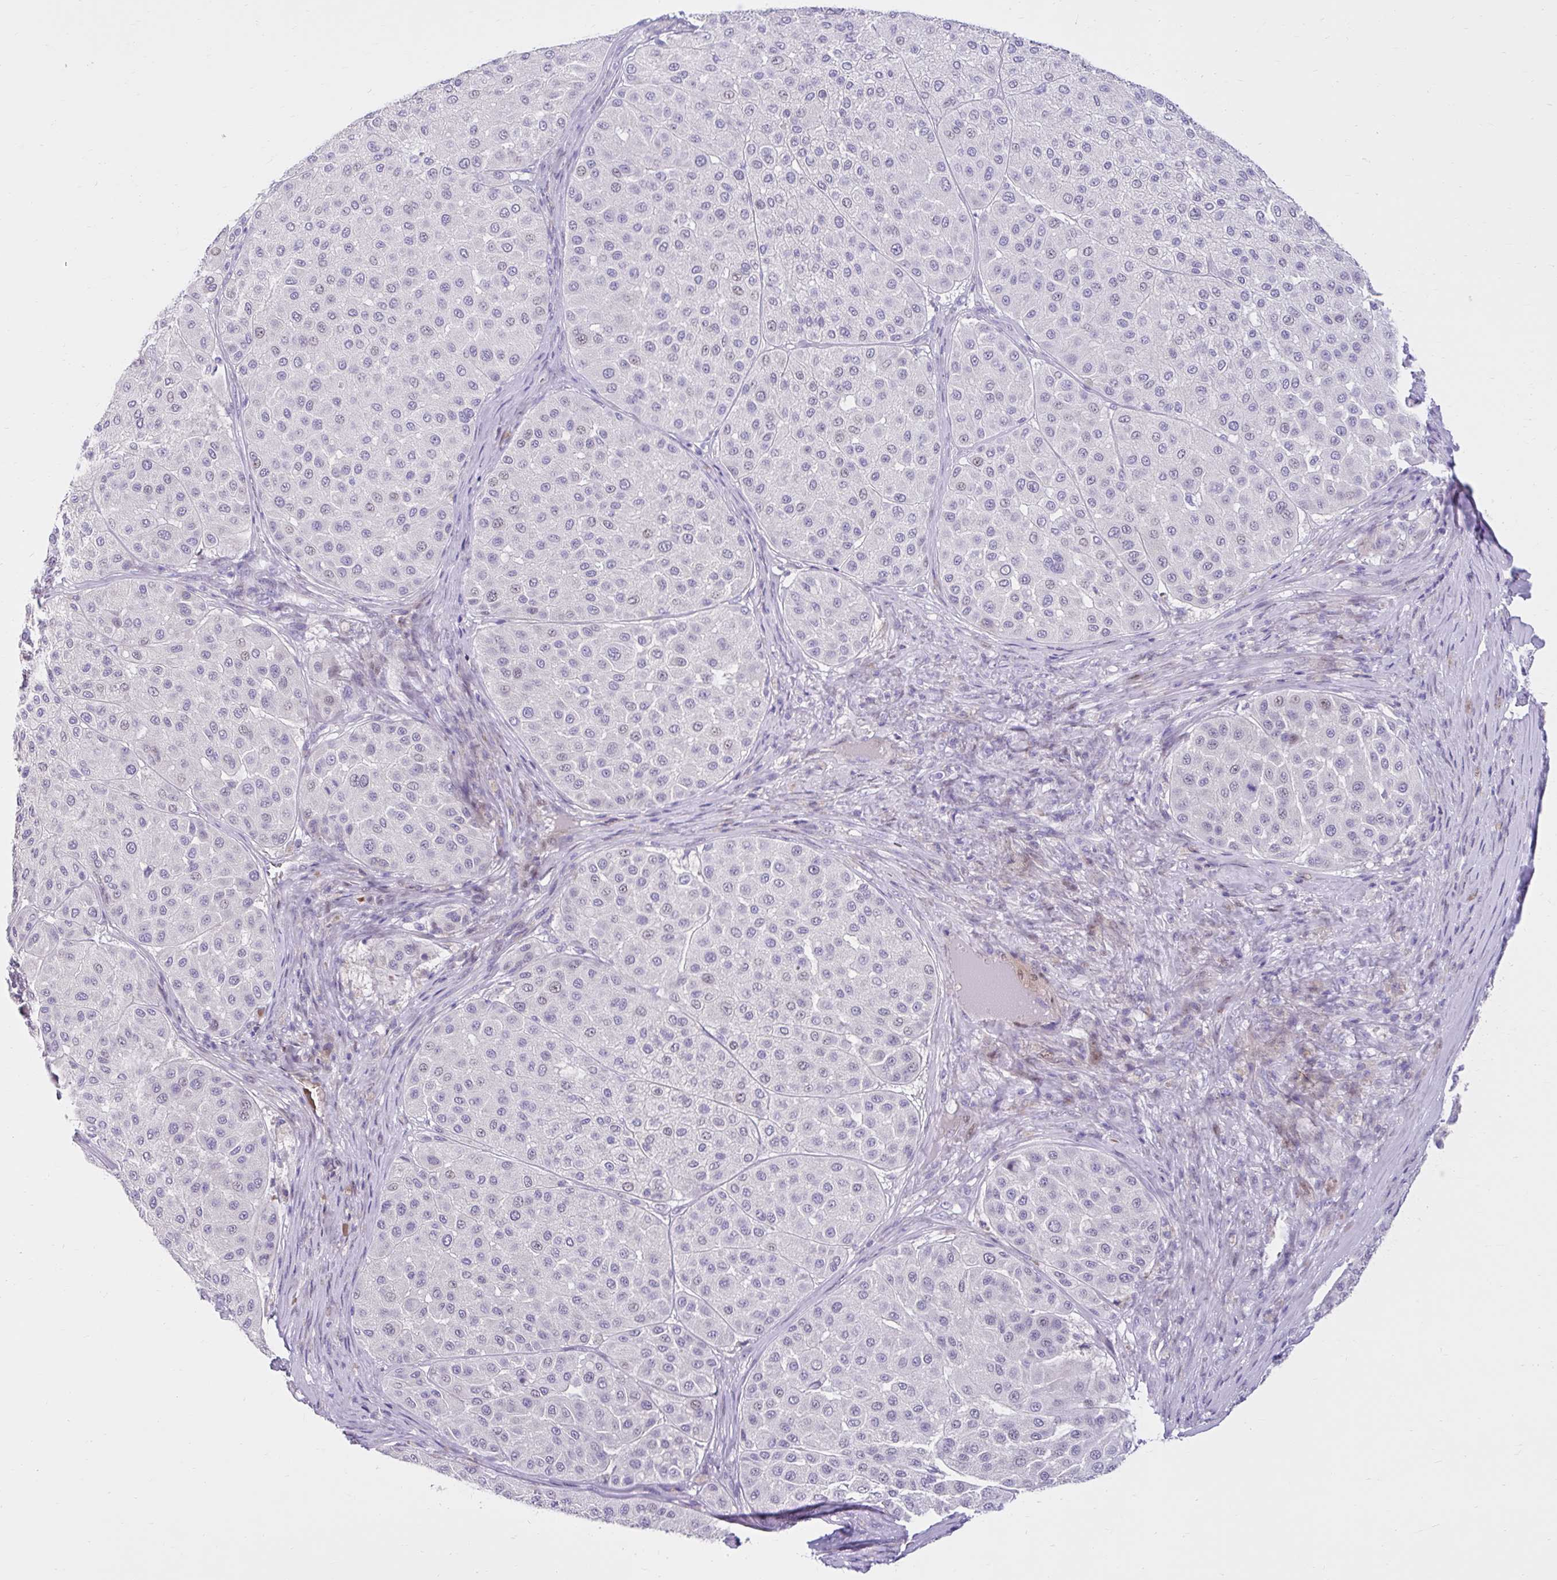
{"staining": {"intensity": "negative", "quantity": "none", "location": "none"}, "tissue": "melanoma", "cell_type": "Tumor cells", "image_type": "cancer", "snomed": [{"axis": "morphology", "description": "Malignant melanoma, Metastatic site"}, {"axis": "topography", "description": "Smooth muscle"}], "caption": "This is an IHC micrograph of human malignant melanoma (metastatic site). There is no staining in tumor cells.", "gene": "NHLH2", "patient": {"sex": "male", "age": 41}}